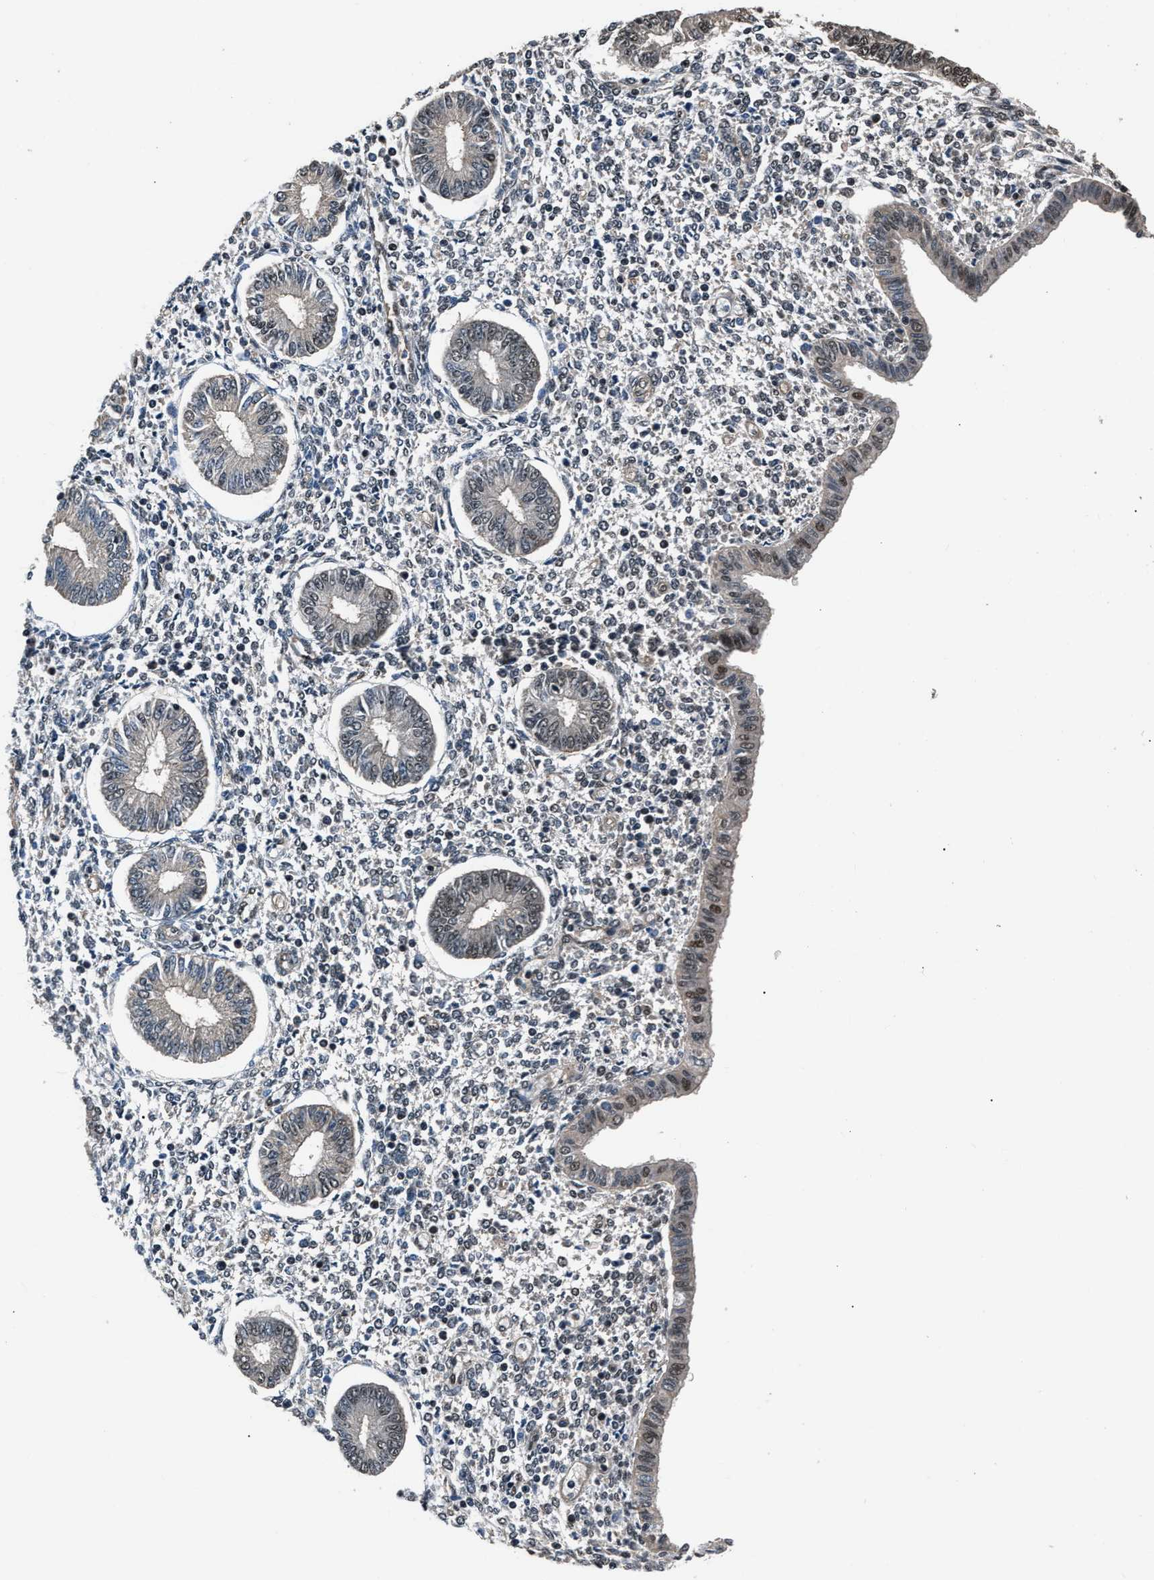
{"staining": {"intensity": "weak", "quantity": "25%-75%", "location": "cytoplasmic/membranous,nuclear"}, "tissue": "endometrium", "cell_type": "Cells in endometrial stroma", "image_type": "normal", "snomed": [{"axis": "morphology", "description": "Normal tissue, NOS"}, {"axis": "topography", "description": "Endometrium"}], "caption": "IHC (DAB (3,3'-diaminobenzidine)) staining of normal human endometrium exhibits weak cytoplasmic/membranous,nuclear protein positivity in about 25%-75% of cells in endometrial stroma. The staining was performed using DAB (3,3'-diaminobenzidine), with brown indicating positive protein expression. Nuclei are stained blue with hematoxylin.", "gene": "DFFA", "patient": {"sex": "female", "age": 50}}